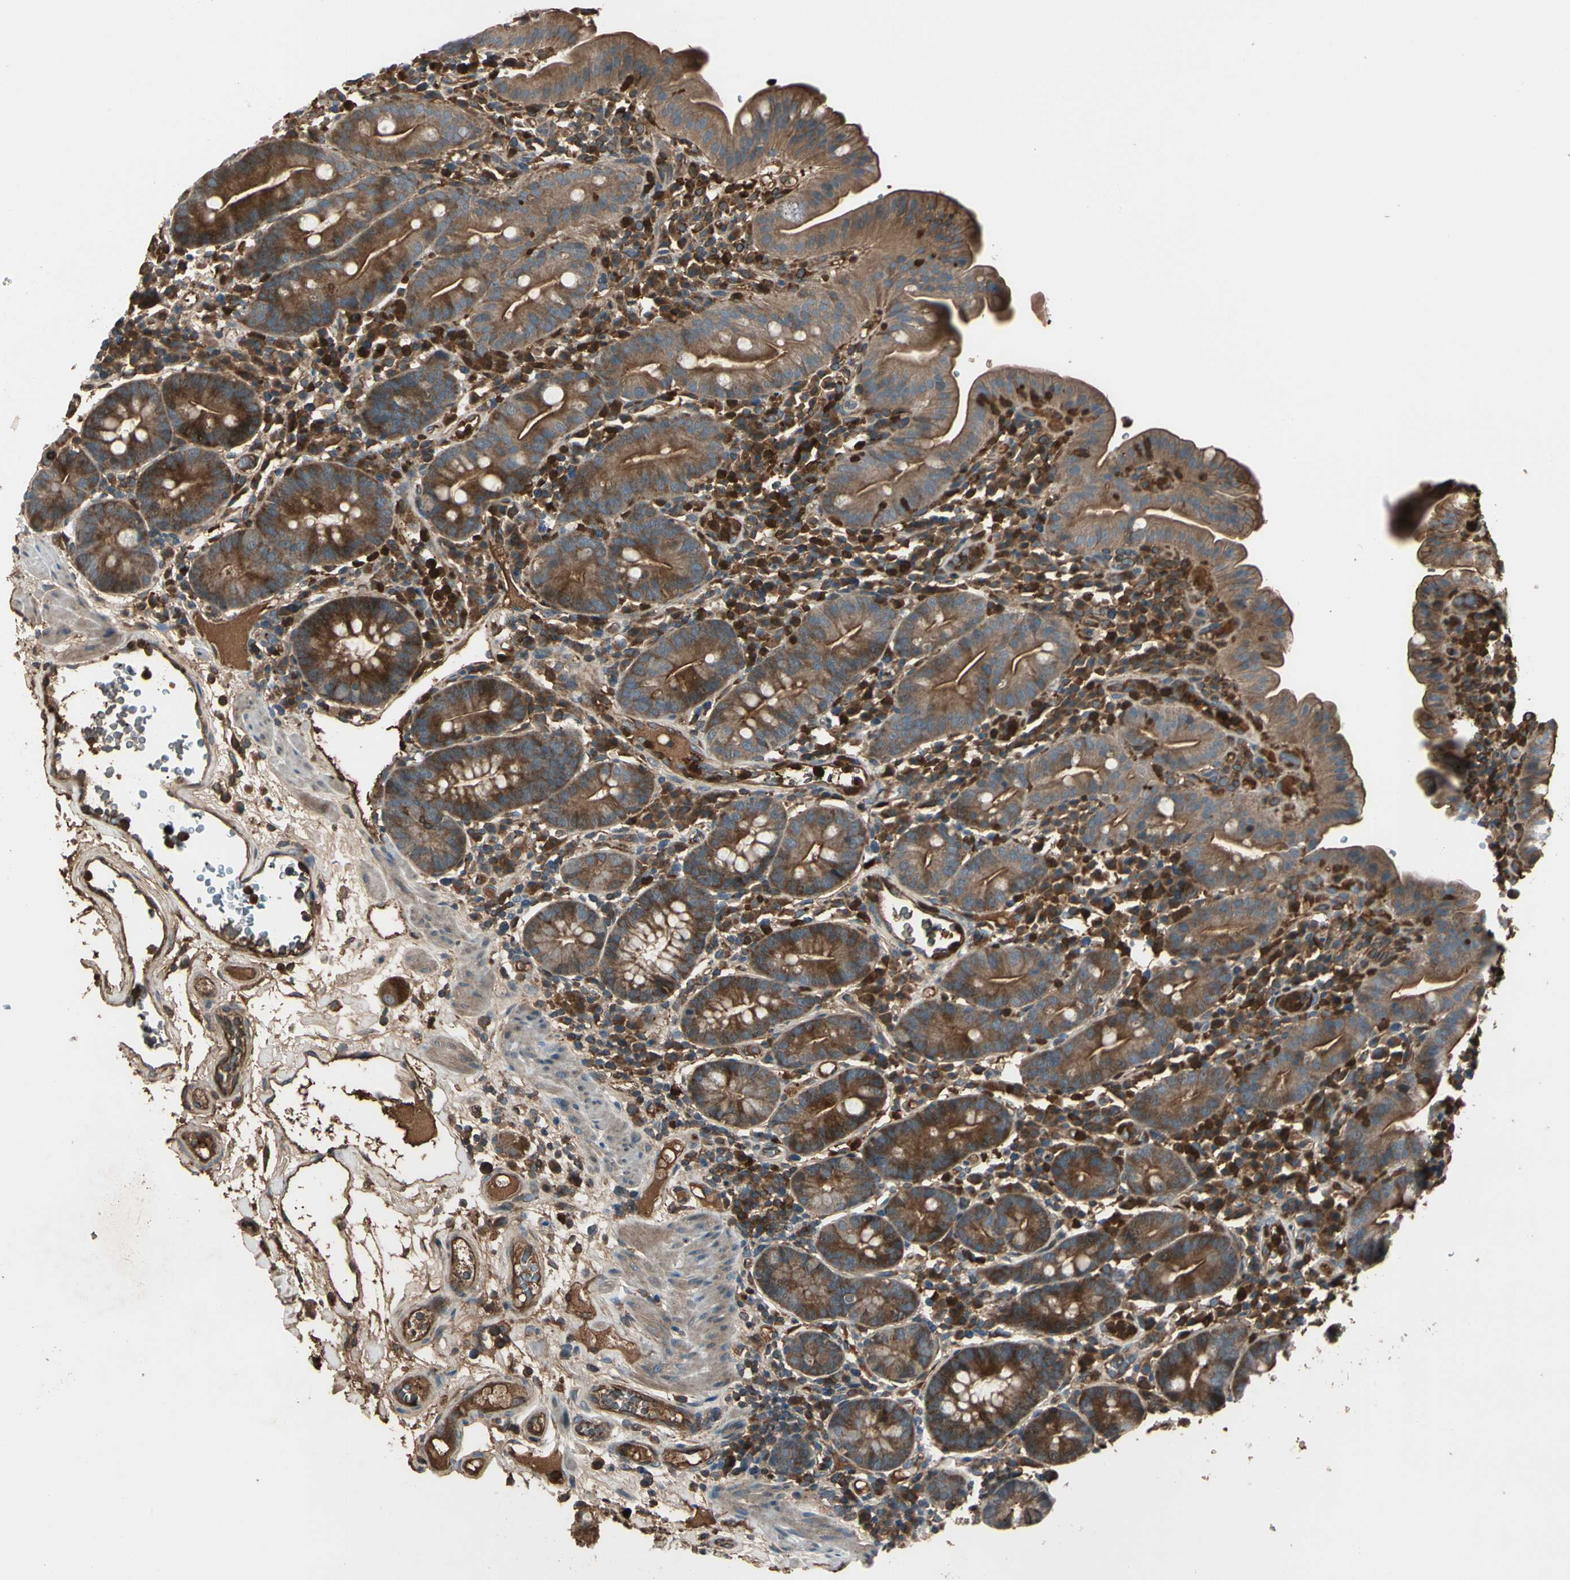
{"staining": {"intensity": "moderate", "quantity": ">75%", "location": "cytoplasmic/membranous"}, "tissue": "duodenum", "cell_type": "Glandular cells", "image_type": "normal", "snomed": [{"axis": "morphology", "description": "Normal tissue, NOS"}, {"axis": "topography", "description": "Duodenum"}], "caption": "Immunohistochemical staining of normal human duodenum displays medium levels of moderate cytoplasmic/membranous staining in approximately >75% of glandular cells.", "gene": "STX11", "patient": {"sex": "male", "age": 50}}